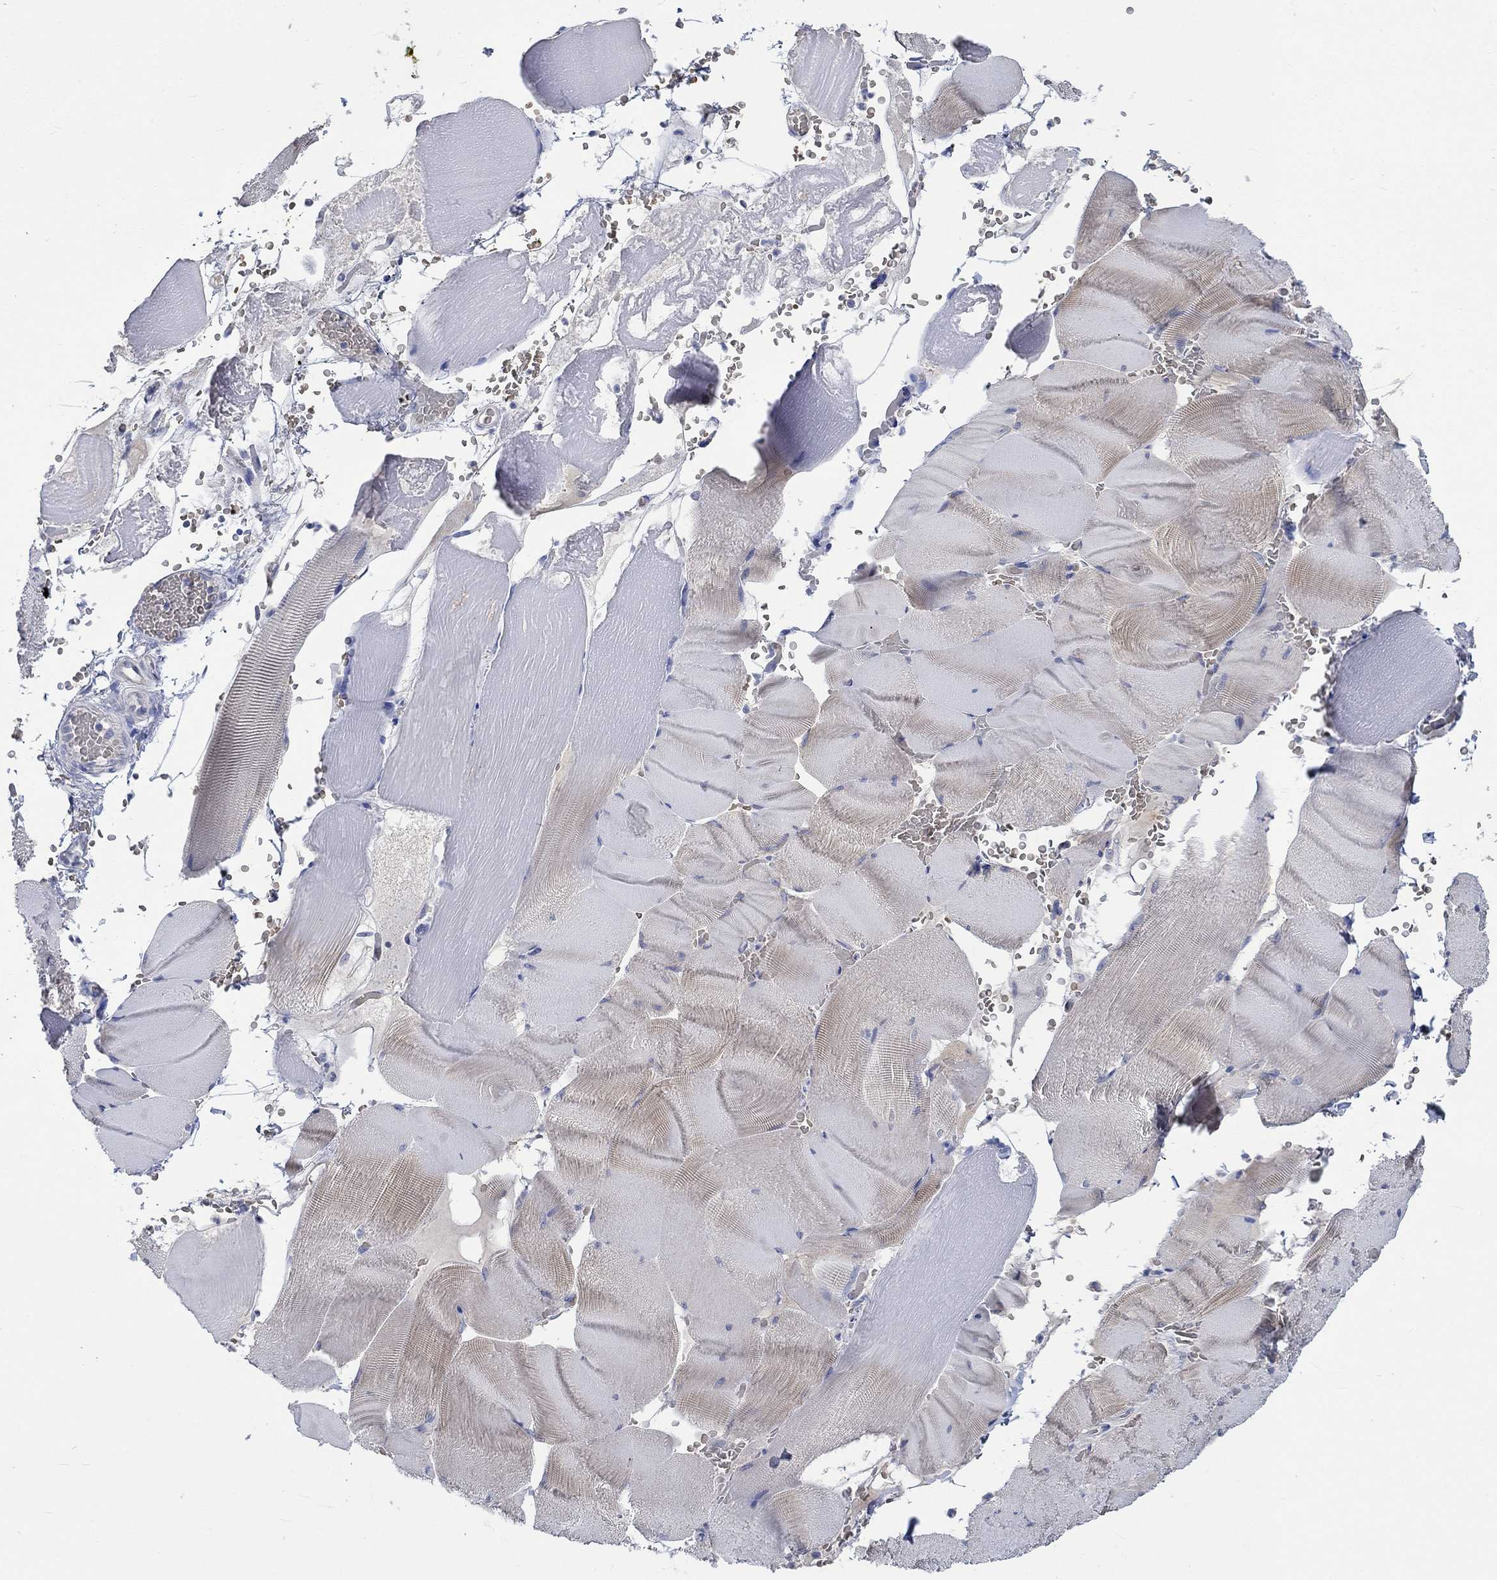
{"staining": {"intensity": "negative", "quantity": "none", "location": "none"}, "tissue": "skeletal muscle", "cell_type": "Myocytes", "image_type": "normal", "snomed": [{"axis": "morphology", "description": "Normal tissue, NOS"}, {"axis": "topography", "description": "Skeletal muscle"}], "caption": "Immunohistochemical staining of benign skeletal muscle exhibits no significant positivity in myocytes. The staining is performed using DAB brown chromogen with nuclei counter-stained in using hematoxylin.", "gene": "KCNA1", "patient": {"sex": "male", "age": 56}}